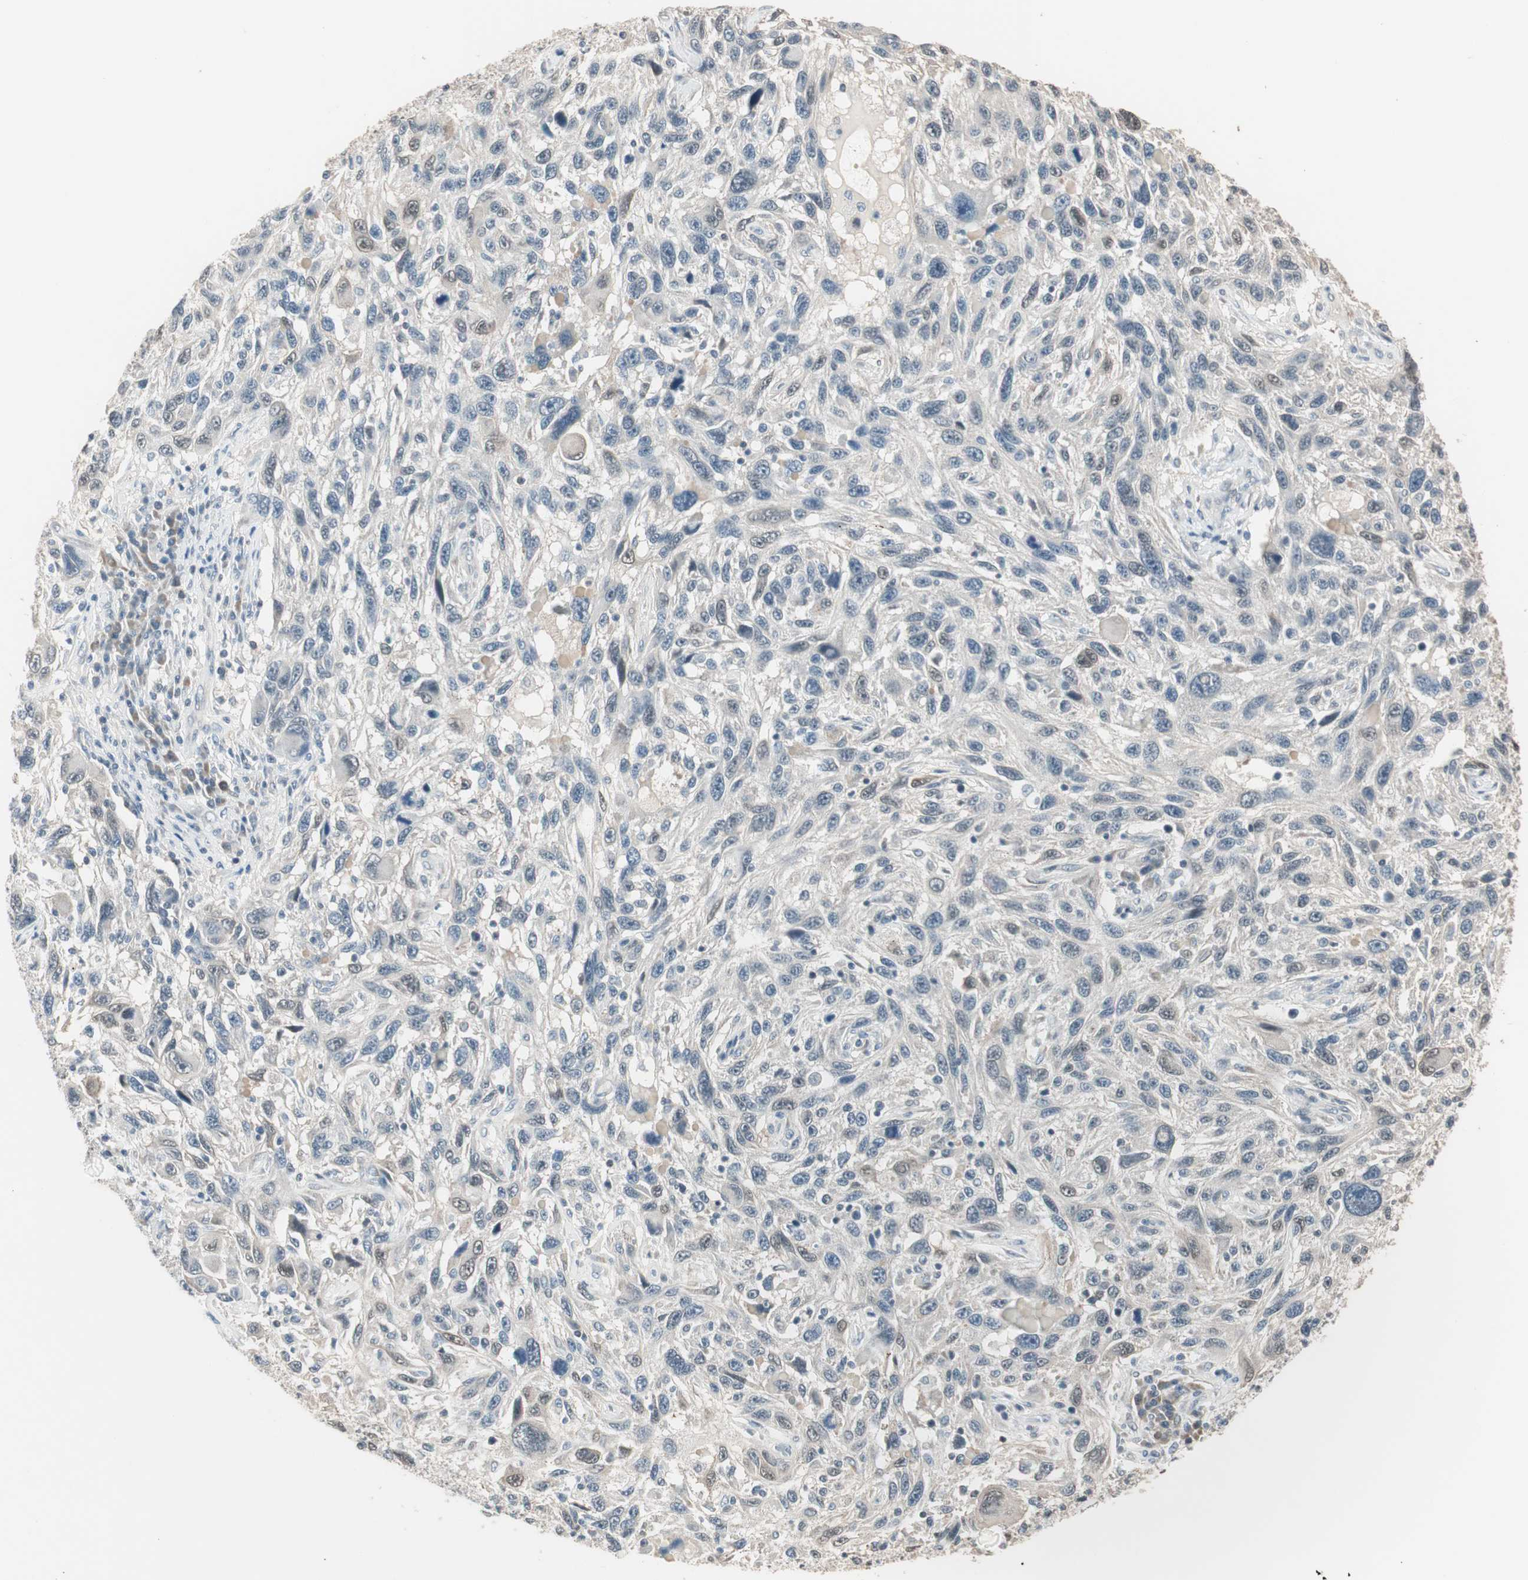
{"staining": {"intensity": "weak", "quantity": "<25%", "location": "cytoplasmic/membranous,nuclear"}, "tissue": "melanoma", "cell_type": "Tumor cells", "image_type": "cancer", "snomed": [{"axis": "morphology", "description": "Malignant melanoma, NOS"}, {"axis": "topography", "description": "Skin"}], "caption": "The image reveals no staining of tumor cells in malignant melanoma. Nuclei are stained in blue.", "gene": "PDZK1", "patient": {"sex": "male", "age": 53}}